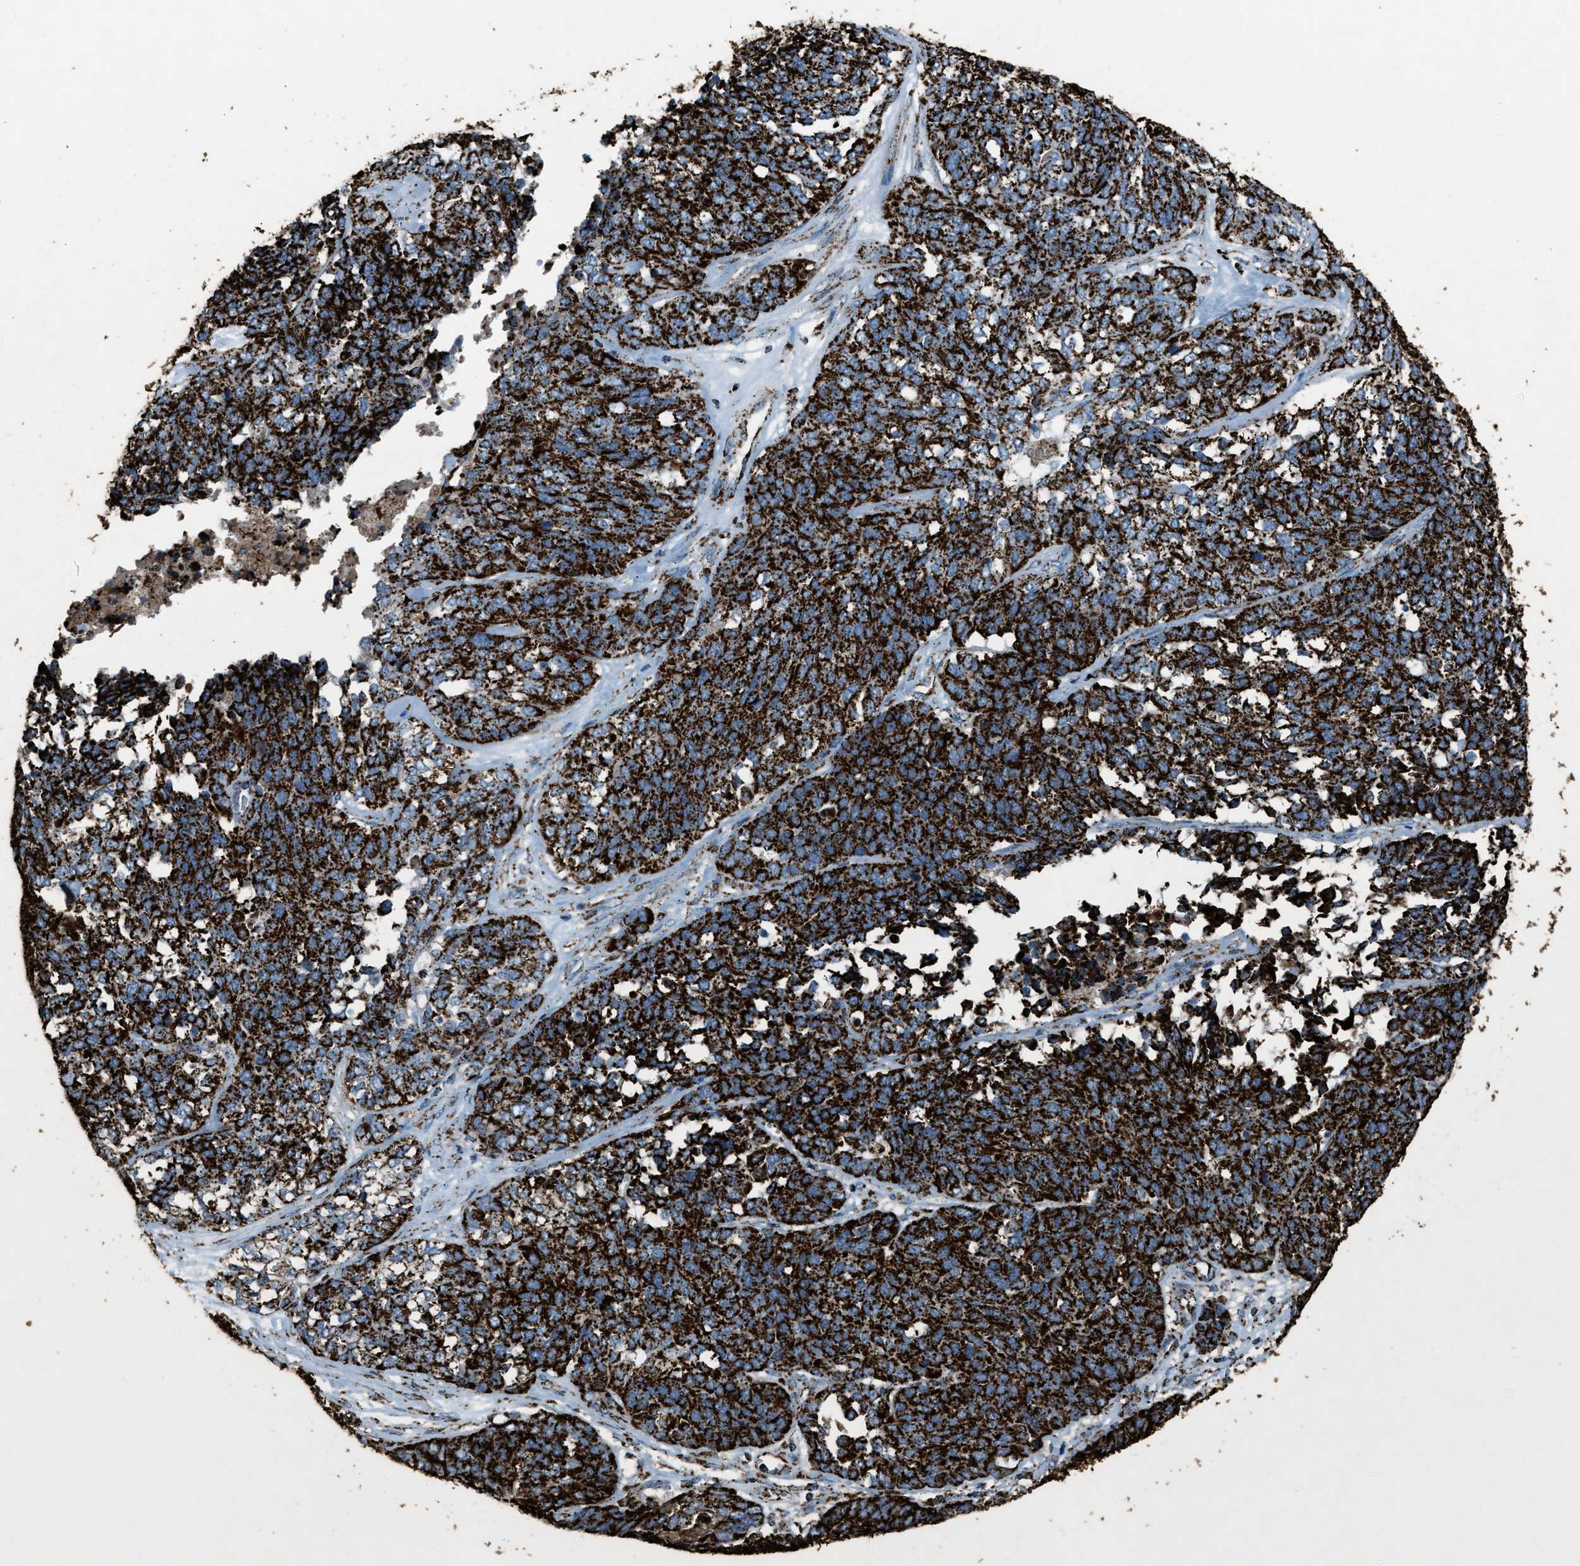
{"staining": {"intensity": "strong", "quantity": ">75%", "location": "cytoplasmic/membranous"}, "tissue": "ovarian cancer", "cell_type": "Tumor cells", "image_type": "cancer", "snomed": [{"axis": "morphology", "description": "Cystadenocarcinoma, serous, NOS"}, {"axis": "topography", "description": "Ovary"}], "caption": "Ovarian serous cystadenocarcinoma stained with a protein marker shows strong staining in tumor cells.", "gene": "MDH2", "patient": {"sex": "female", "age": 44}}